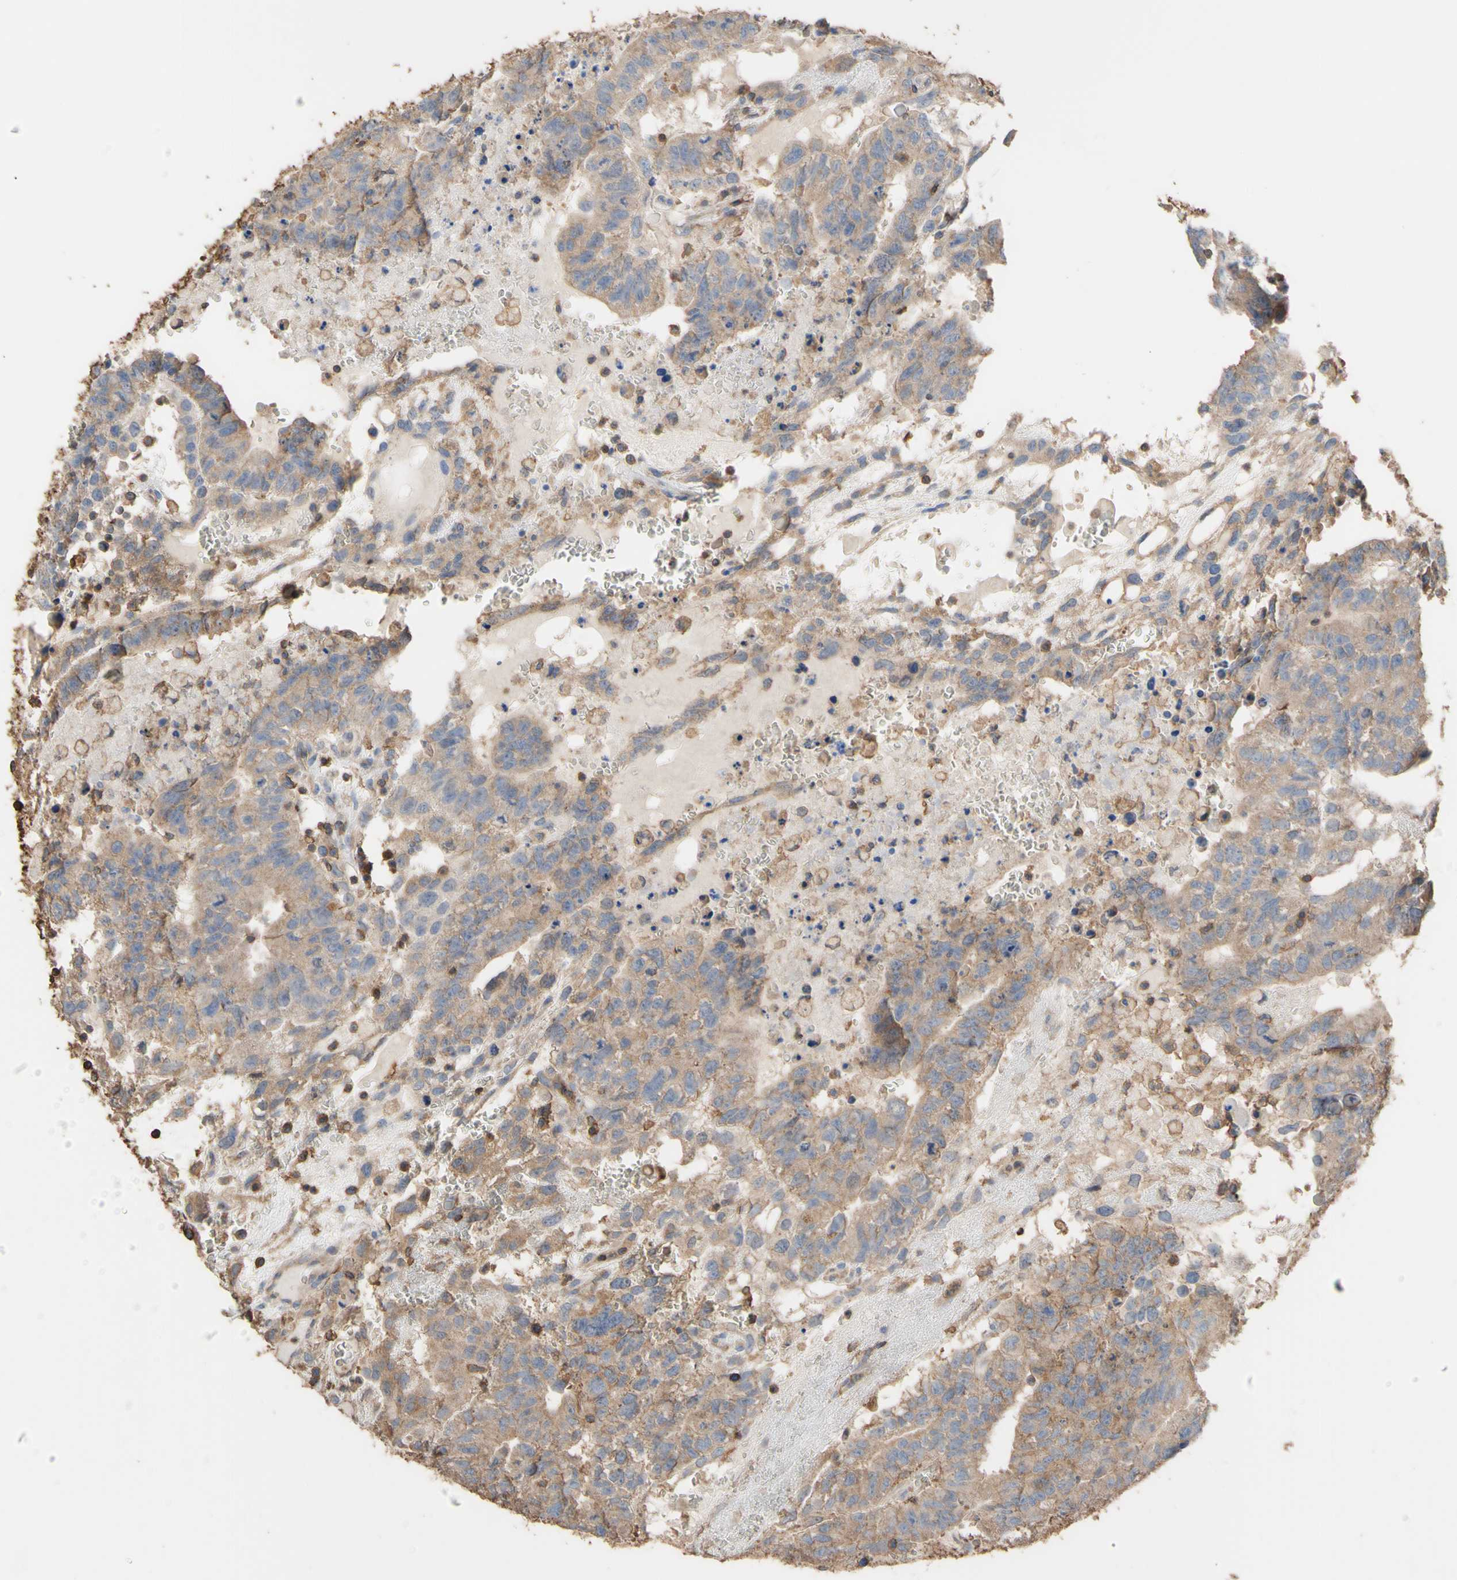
{"staining": {"intensity": "weak", "quantity": ">75%", "location": "cytoplasmic/membranous"}, "tissue": "testis cancer", "cell_type": "Tumor cells", "image_type": "cancer", "snomed": [{"axis": "morphology", "description": "Seminoma, NOS"}, {"axis": "morphology", "description": "Carcinoma, Embryonal, NOS"}, {"axis": "topography", "description": "Testis"}], "caption": "Testis cancer was stained to show a protein in brown. There is low levels of weak cytoplasmic/membranous expression in approximately >75% of tumor cells.", "gene": "ALDH9A1", "patient": {"sex": "male", "age": 52}}